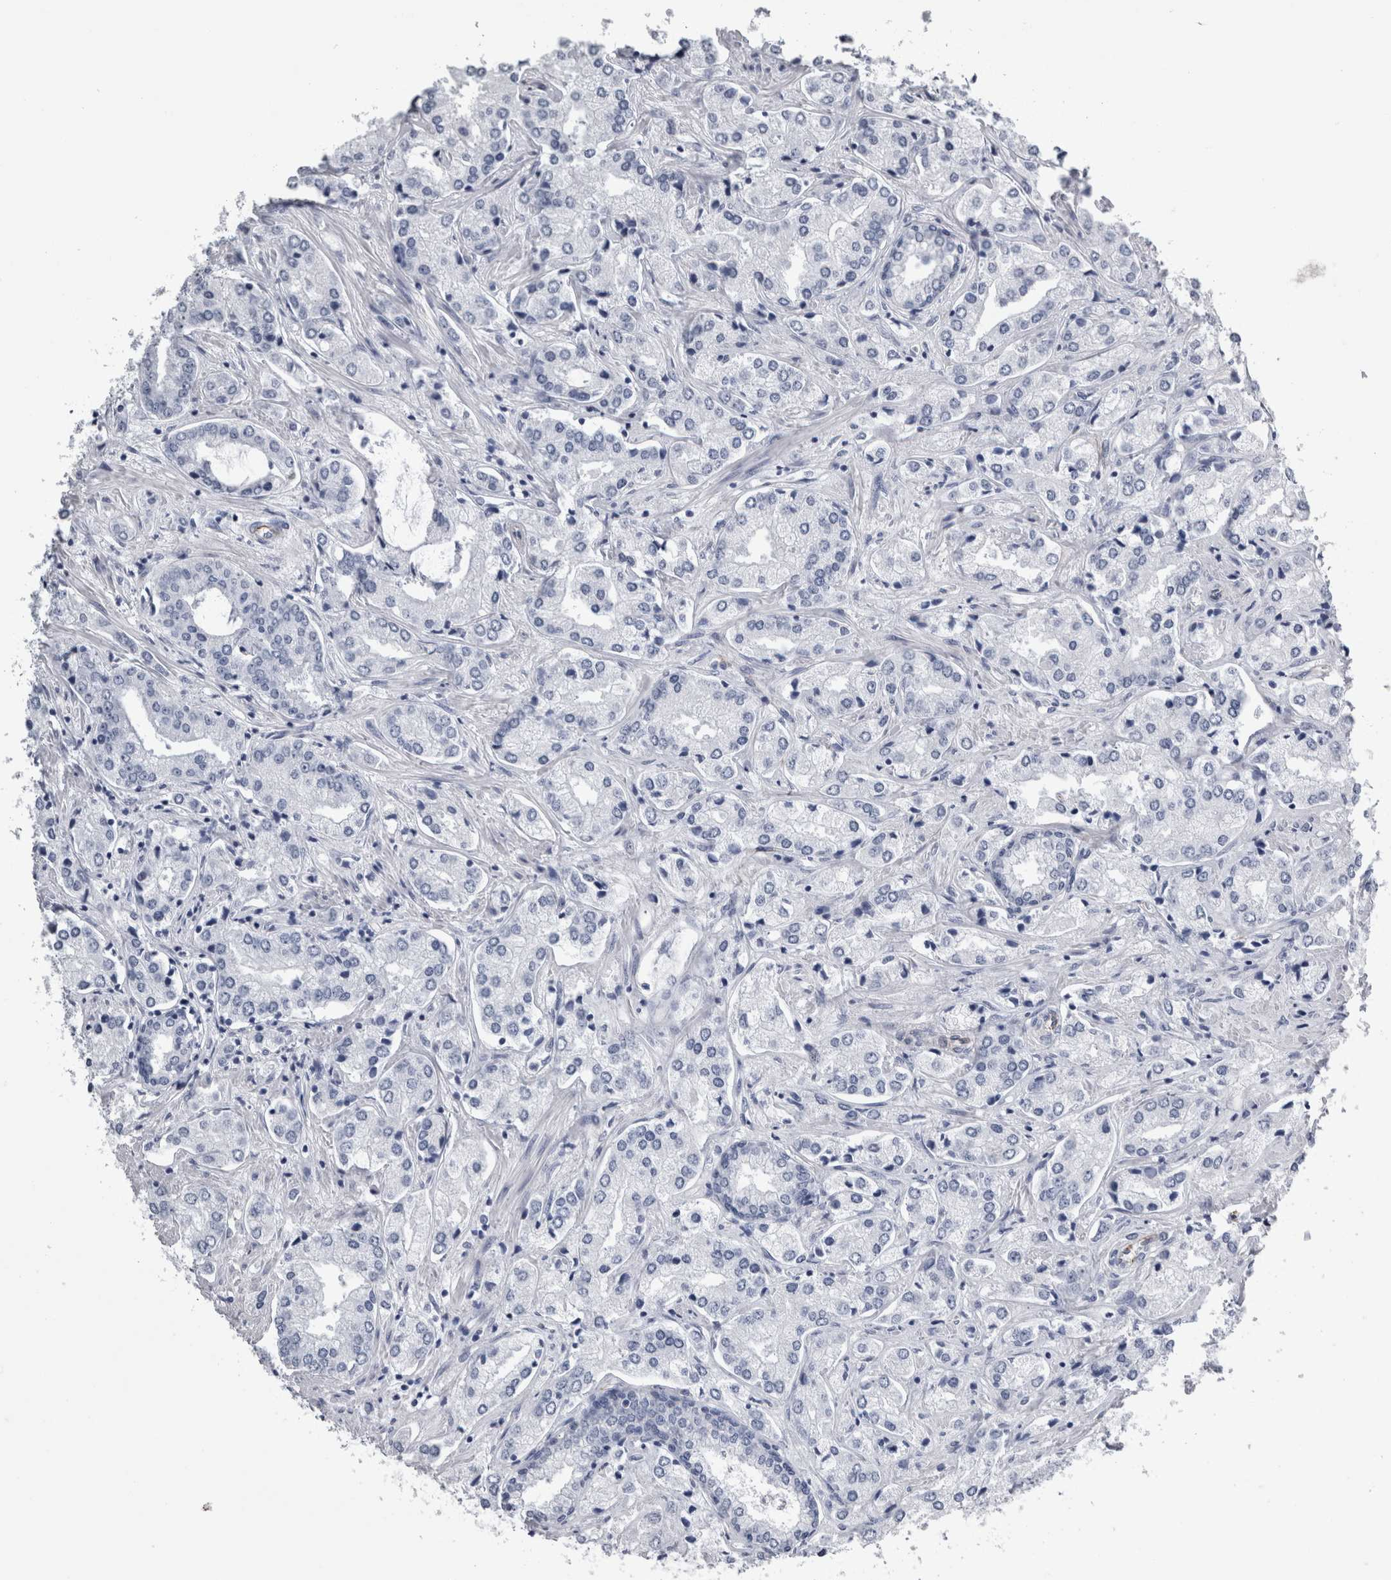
{"staining": {"intensity": "negative", "quantity": "none", "location": "none"}, "tissue": "prostate cancer", "cell_type": "Tumor cells", "image_type": "cancer", "snomed": [{"axis": "morphology", "description": "Adenocarcinoma, High grade"}, {"axis": "topography", "description": "Prostate"}], "caption": "A micrograph of prostate adenocarcinoma (high-grade) stained for a protein shows no brown staining in tumor cells. (IHC, brightfield microscopy, high magnification).", "gene": "VWDE", "patient": {"sex": "male", "age": 66}}